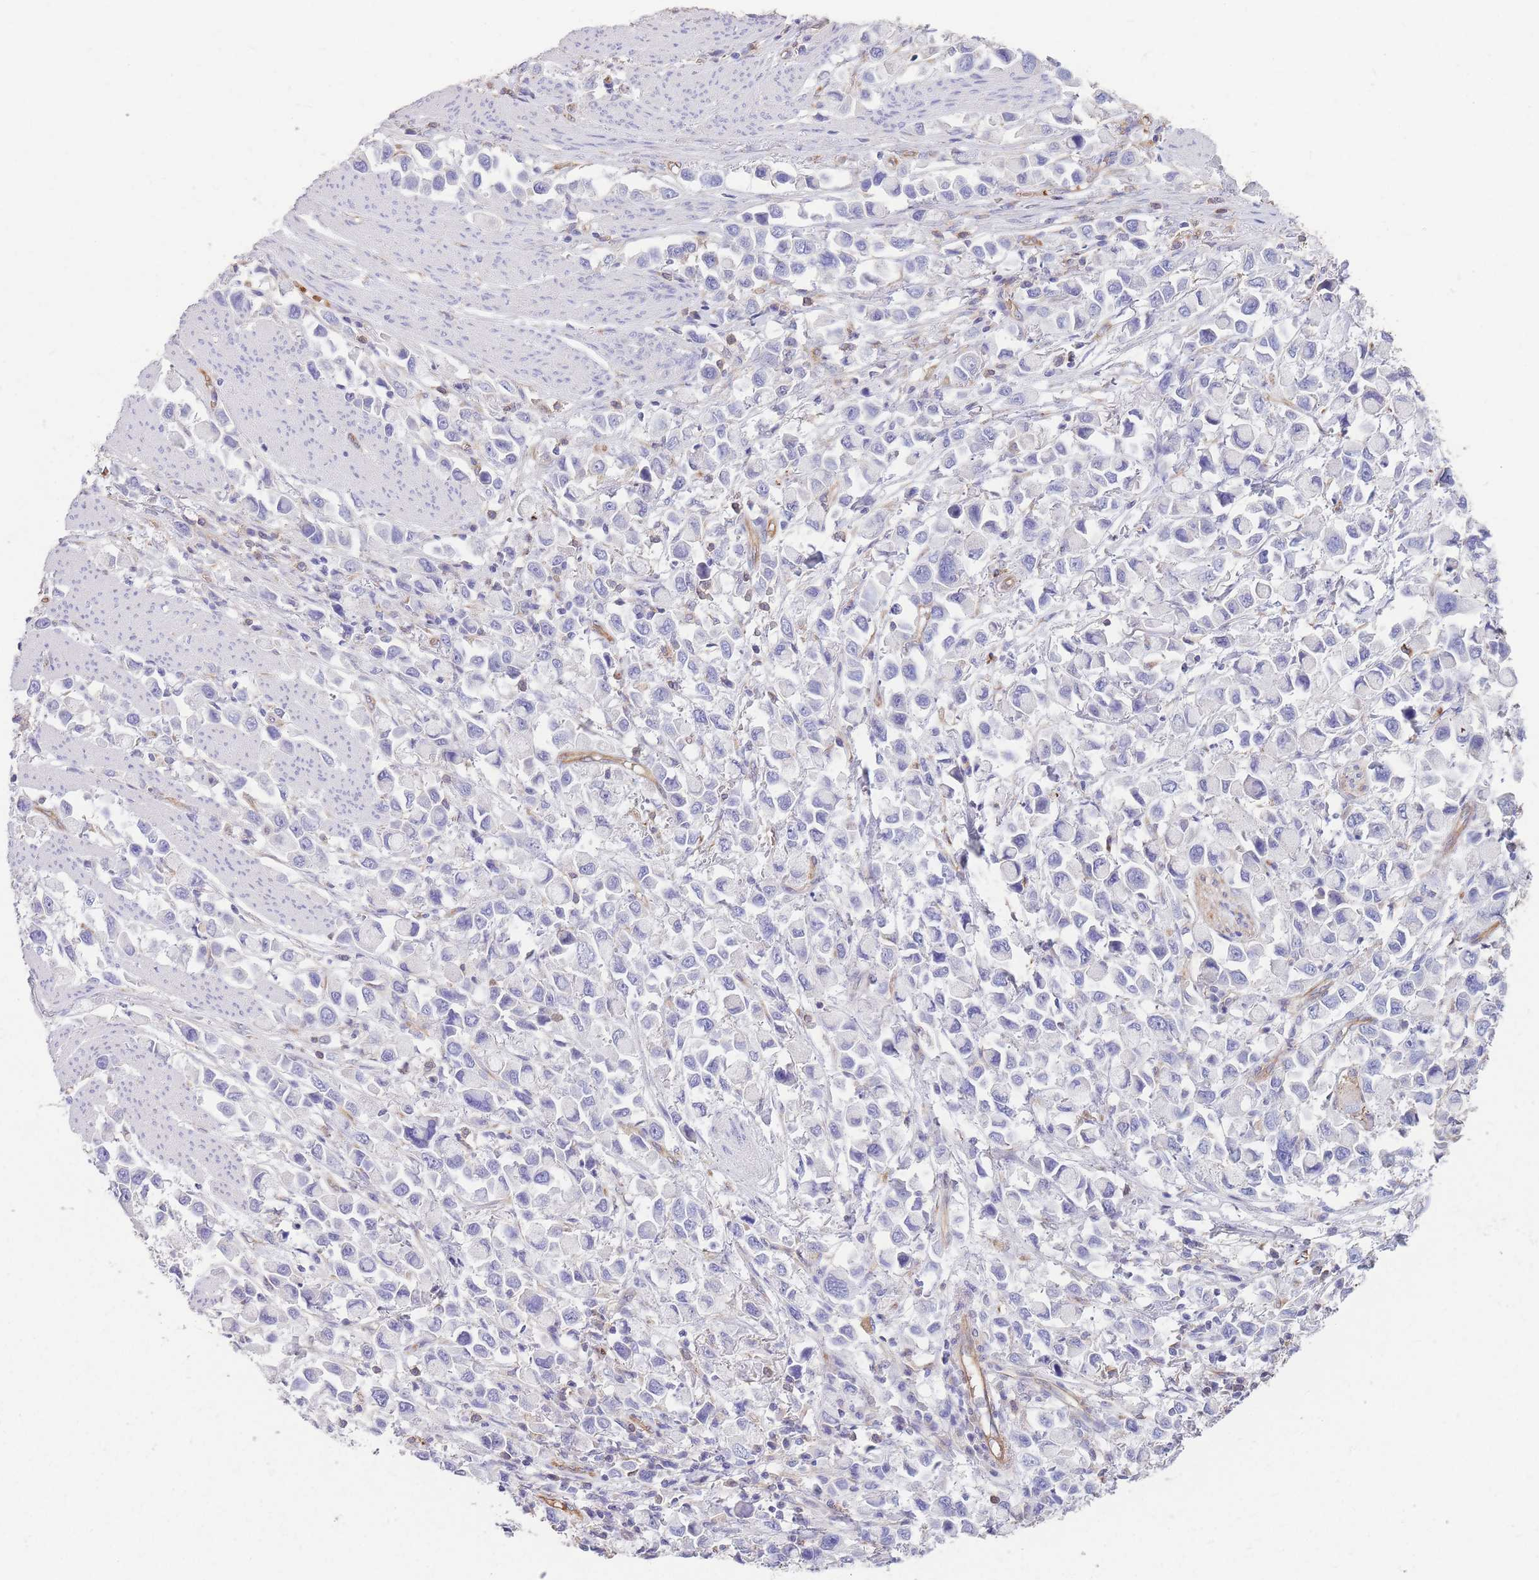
{"staining": {"intensity": "negative", "quantity": "none", "location": "none"}, "tissue": "stomach cancer", "cell_type": "Tumor cells", "image_type": "cancer", "snomed": [{"axis": "morphology", "description": "Adenocarcinoma, NOS"}, {"axis": "topography", "description": "Stomach"}], "caption": "Immunohistochemical staining of human stomach adenocarcinoma exhibits no significant expression in tumor cells. The staining was performed using DAB to visualize the protein expression in brown, while the nuclei were stained in blue with hematoxylin (Magnification: 20x).", "gene": "ANKRD53", "patient": {"sex": "female", "age": 81}}